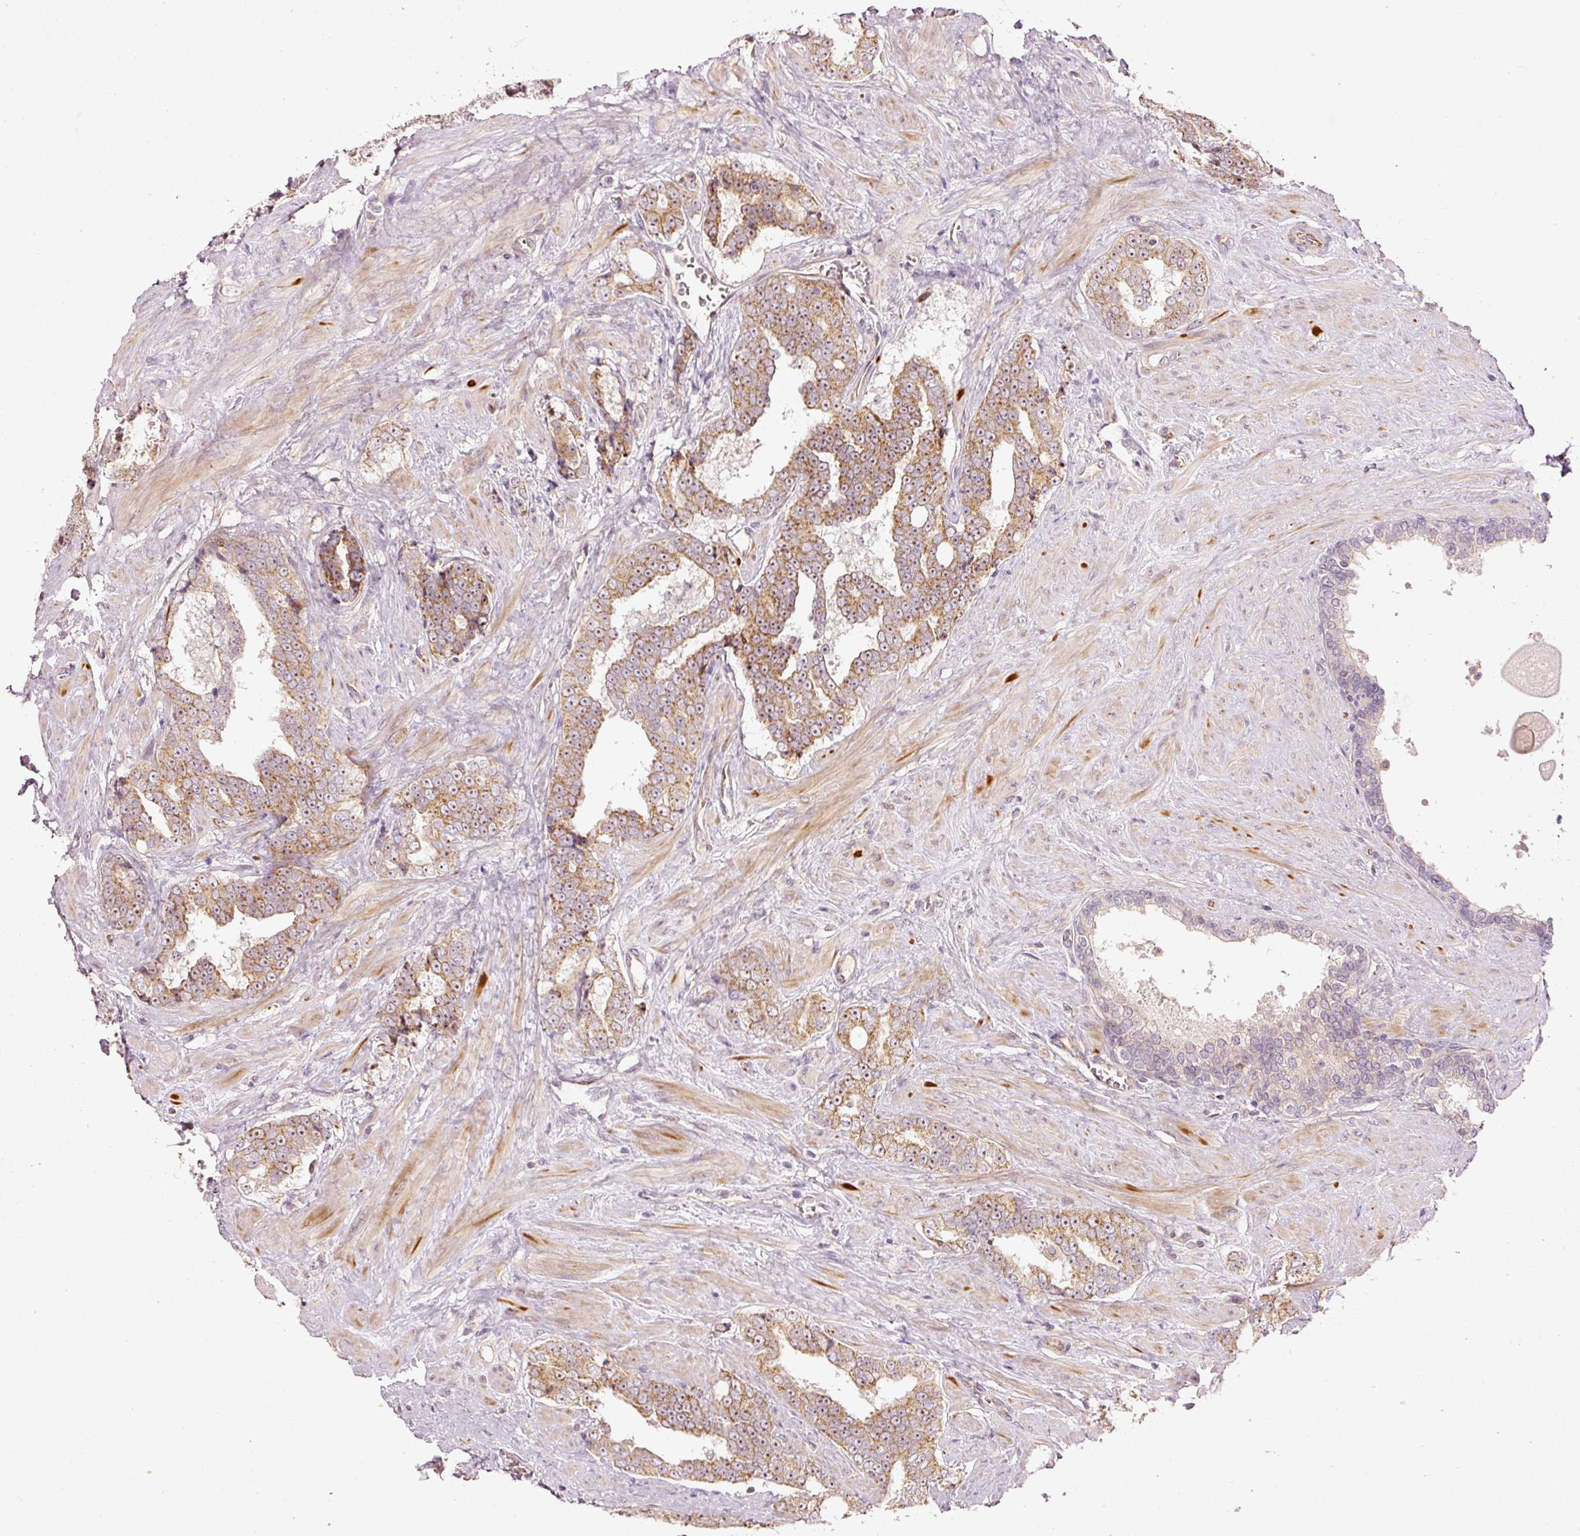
{"staining": {"intensity": "moderate", "quantity": "25%-75%", "location": "cytoplasmic/membranous"}, "tissue": "prostate cancer", "cell_type": "Tumor cells", "image_type": "cancer", "snomed": [{"axis": "morphology", "description": "Adenocarcinoma, High grade"}, {"axis": "topography", "description": "Prostate"}], "caption": "Tumor cells show medium levels of moderate cytoplasmic/membranous staining in approximately 25%-75% of cells in human prostate cancer (adenocarcinoma (high-grade)).", "gene": "CDC20B", "patient": {"sex": "male", "age": 67}}